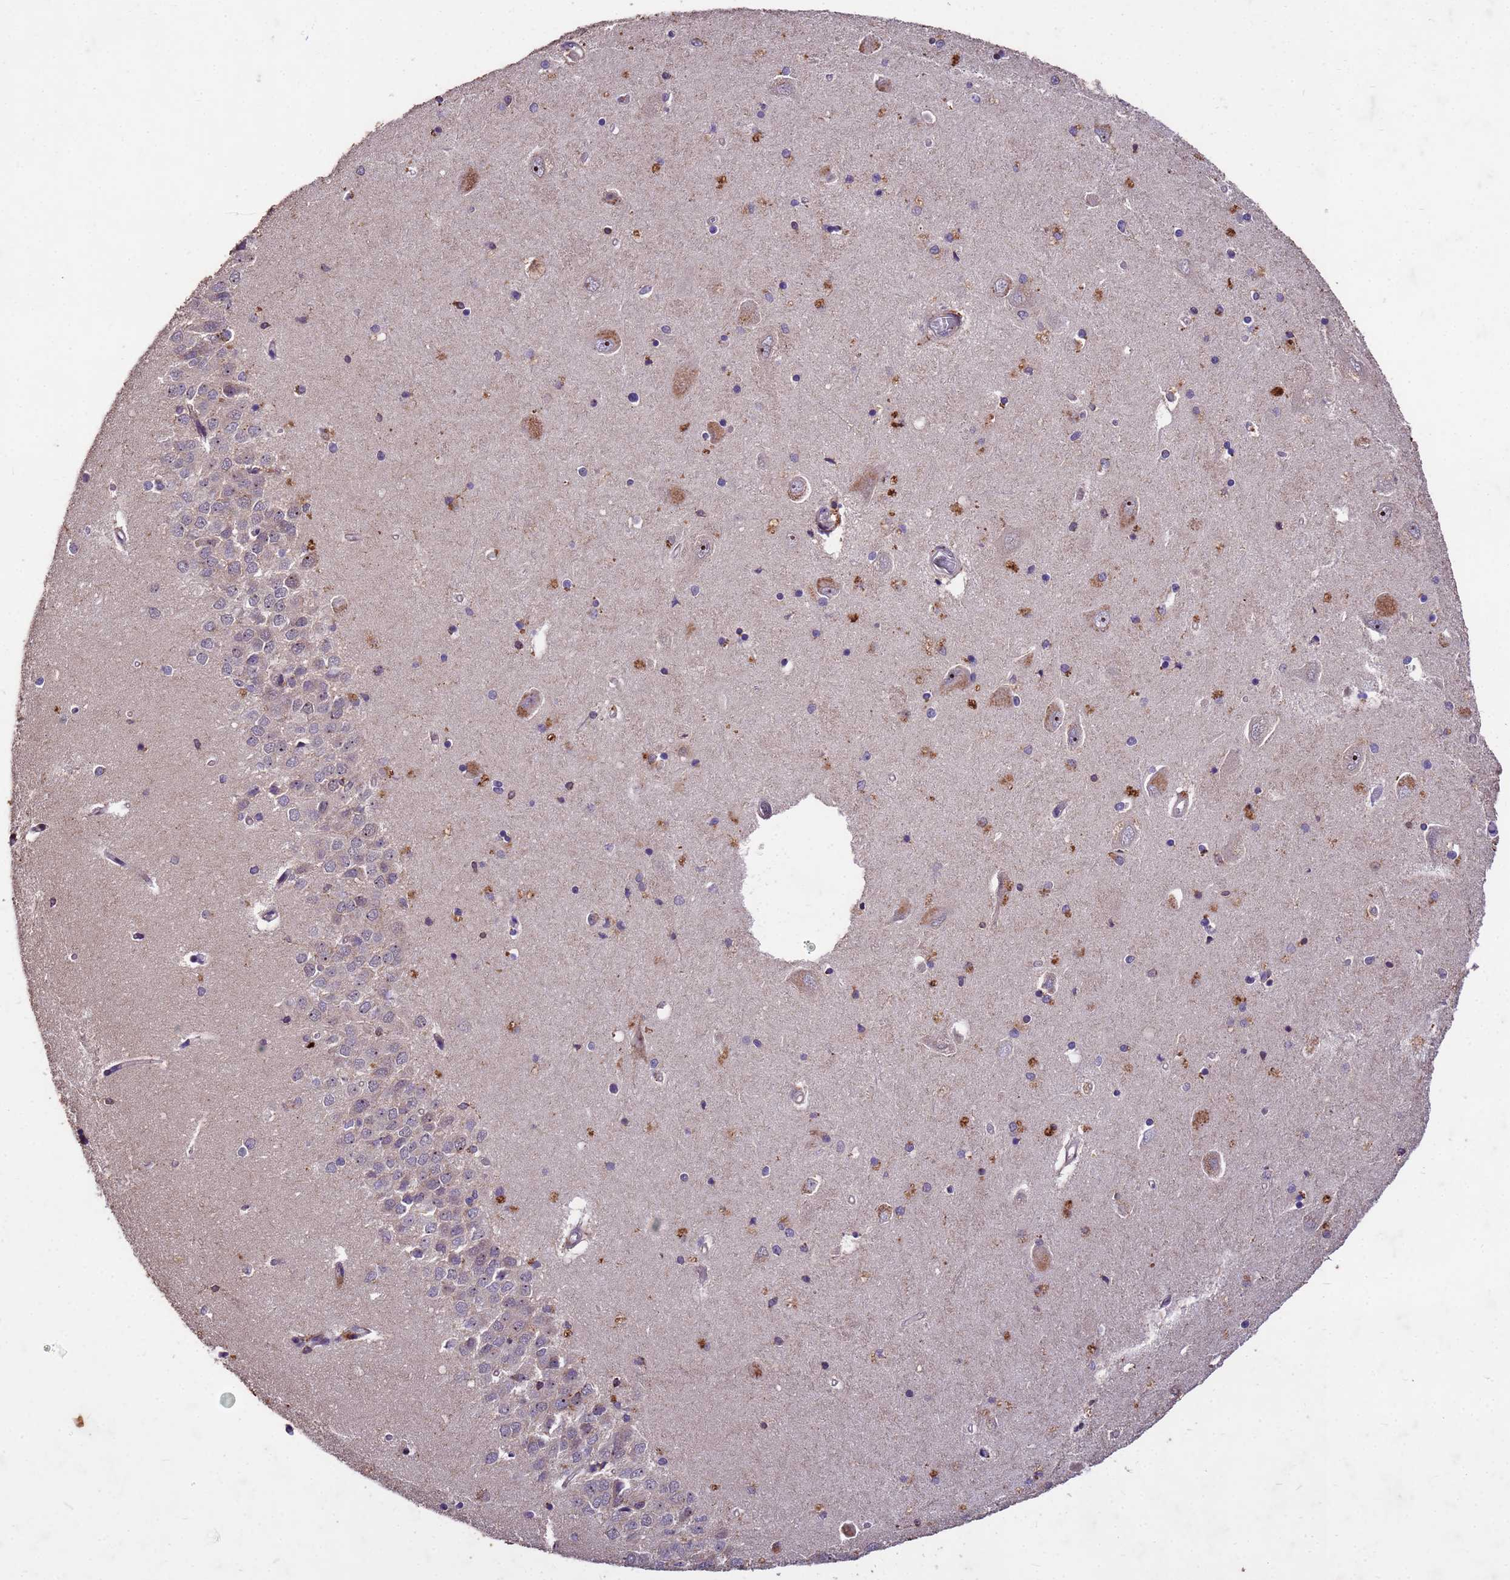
{"staining": {"intensity": "weak", "quantity": "25%-75%", "location": "cytoplasmic/membranous"}, "tissue": "hippocampus", "cell_type": "Glial cells", "image_type": "normal", "snomed": [{"axis": "morphology", "description": "Normal tissue, NOS"}, {"axis": "topography", "description": "Hippocampus"}], "caption": "High-magnification brightfield microscopy of normal hippocampus stained with DAB (brown) and counterstained with hematoxylin (blue). glial cells exhibit weak cytoplasmic/membranous expression is seen in about25%-75% of cells.", "gene": "TOR4A", "patient": {"sex": "male", "age": 45}}